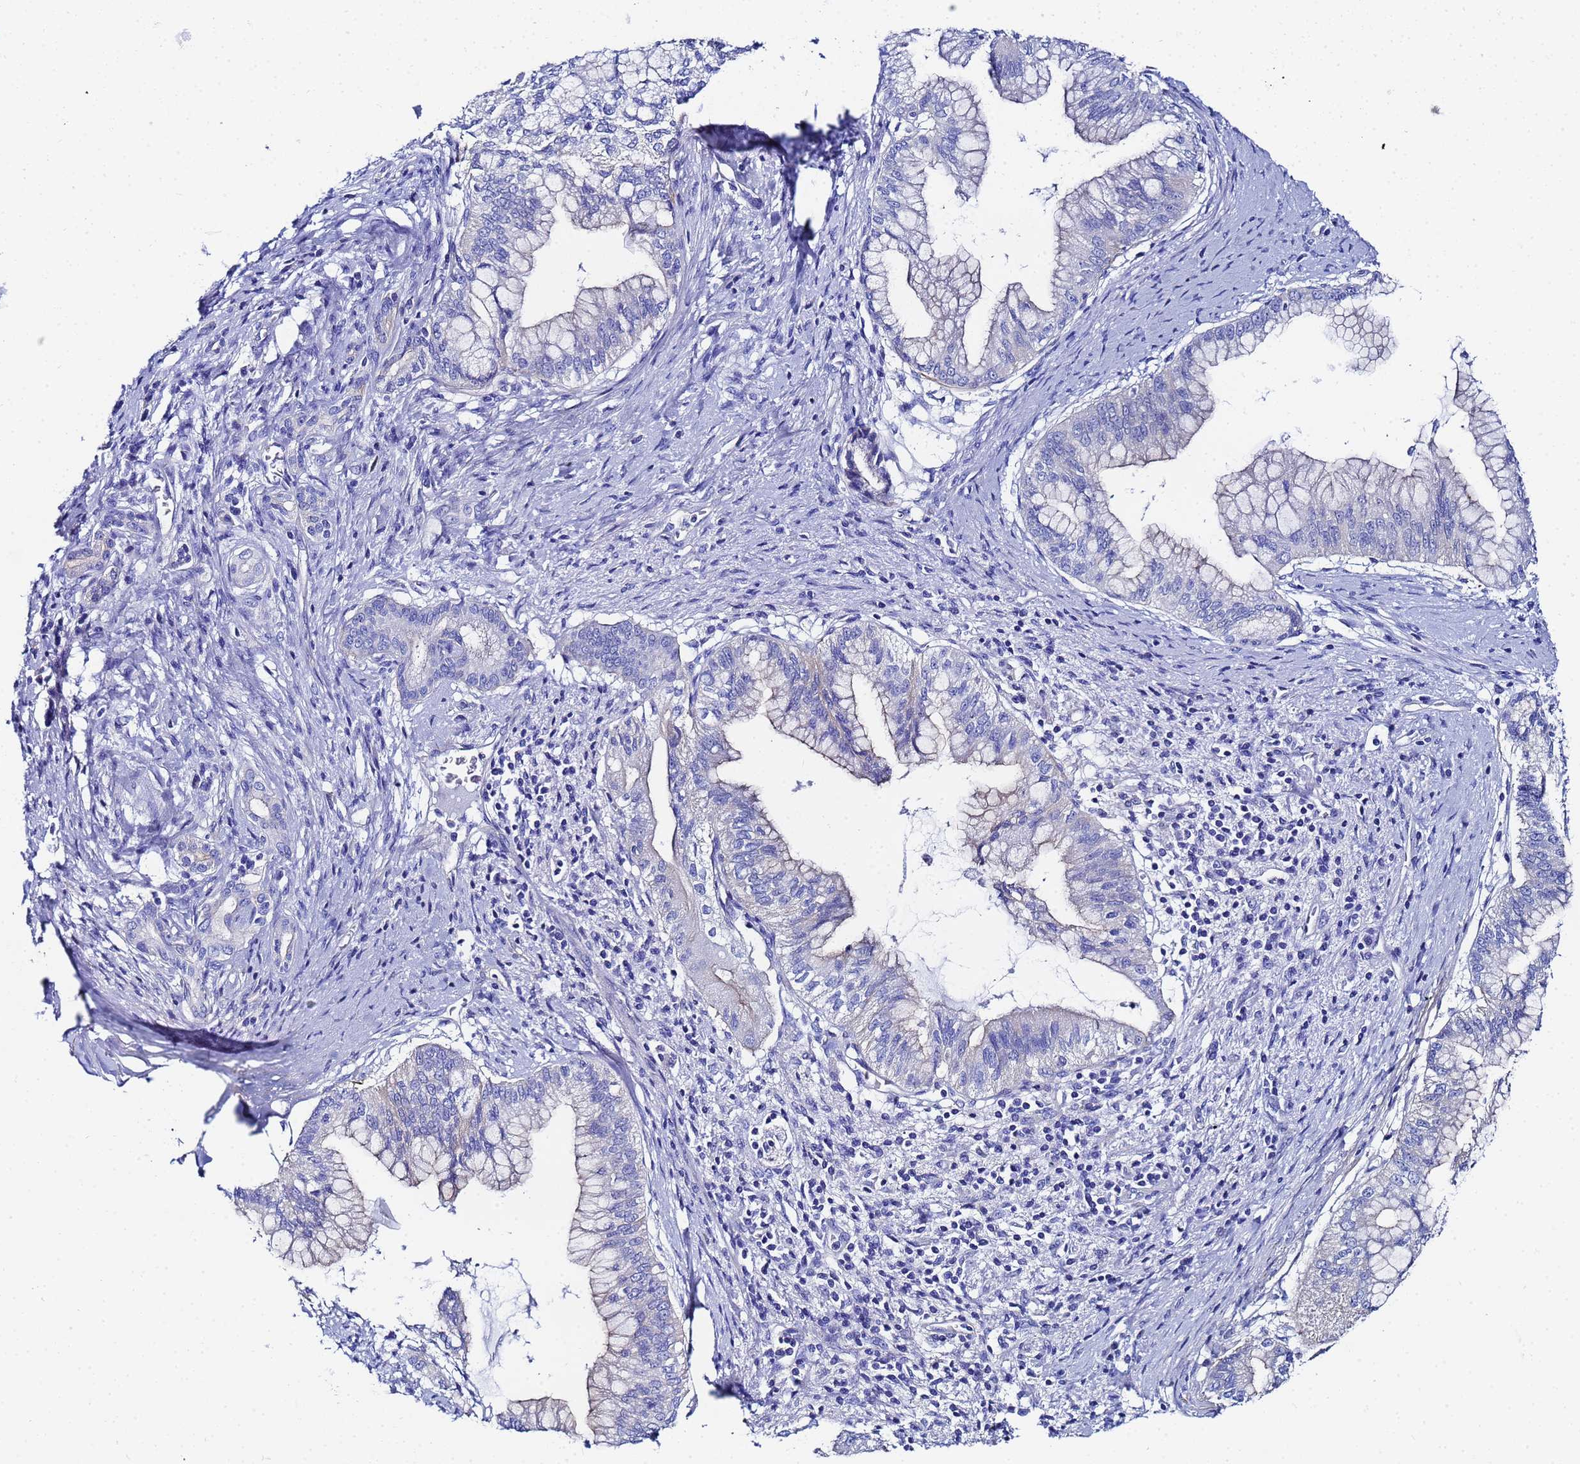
{"staining": {"intensity": "negative", "quantity": "none", "location": "none"}, "tissue": "pancreatic cancer", "cell_type": "Tumor cells", "image_type": "cancer", "snomed": [{"axis": "morphology", "description": "Adenocarcinoma, NOS"}, {"axis": "topography", "description": "Pancreas"}], "caption": "Tumor cells show no significant protein positivity in pancreatic cancer.", "gene": "RAB39B", "patient": {"sex": "male", "age": 46}}